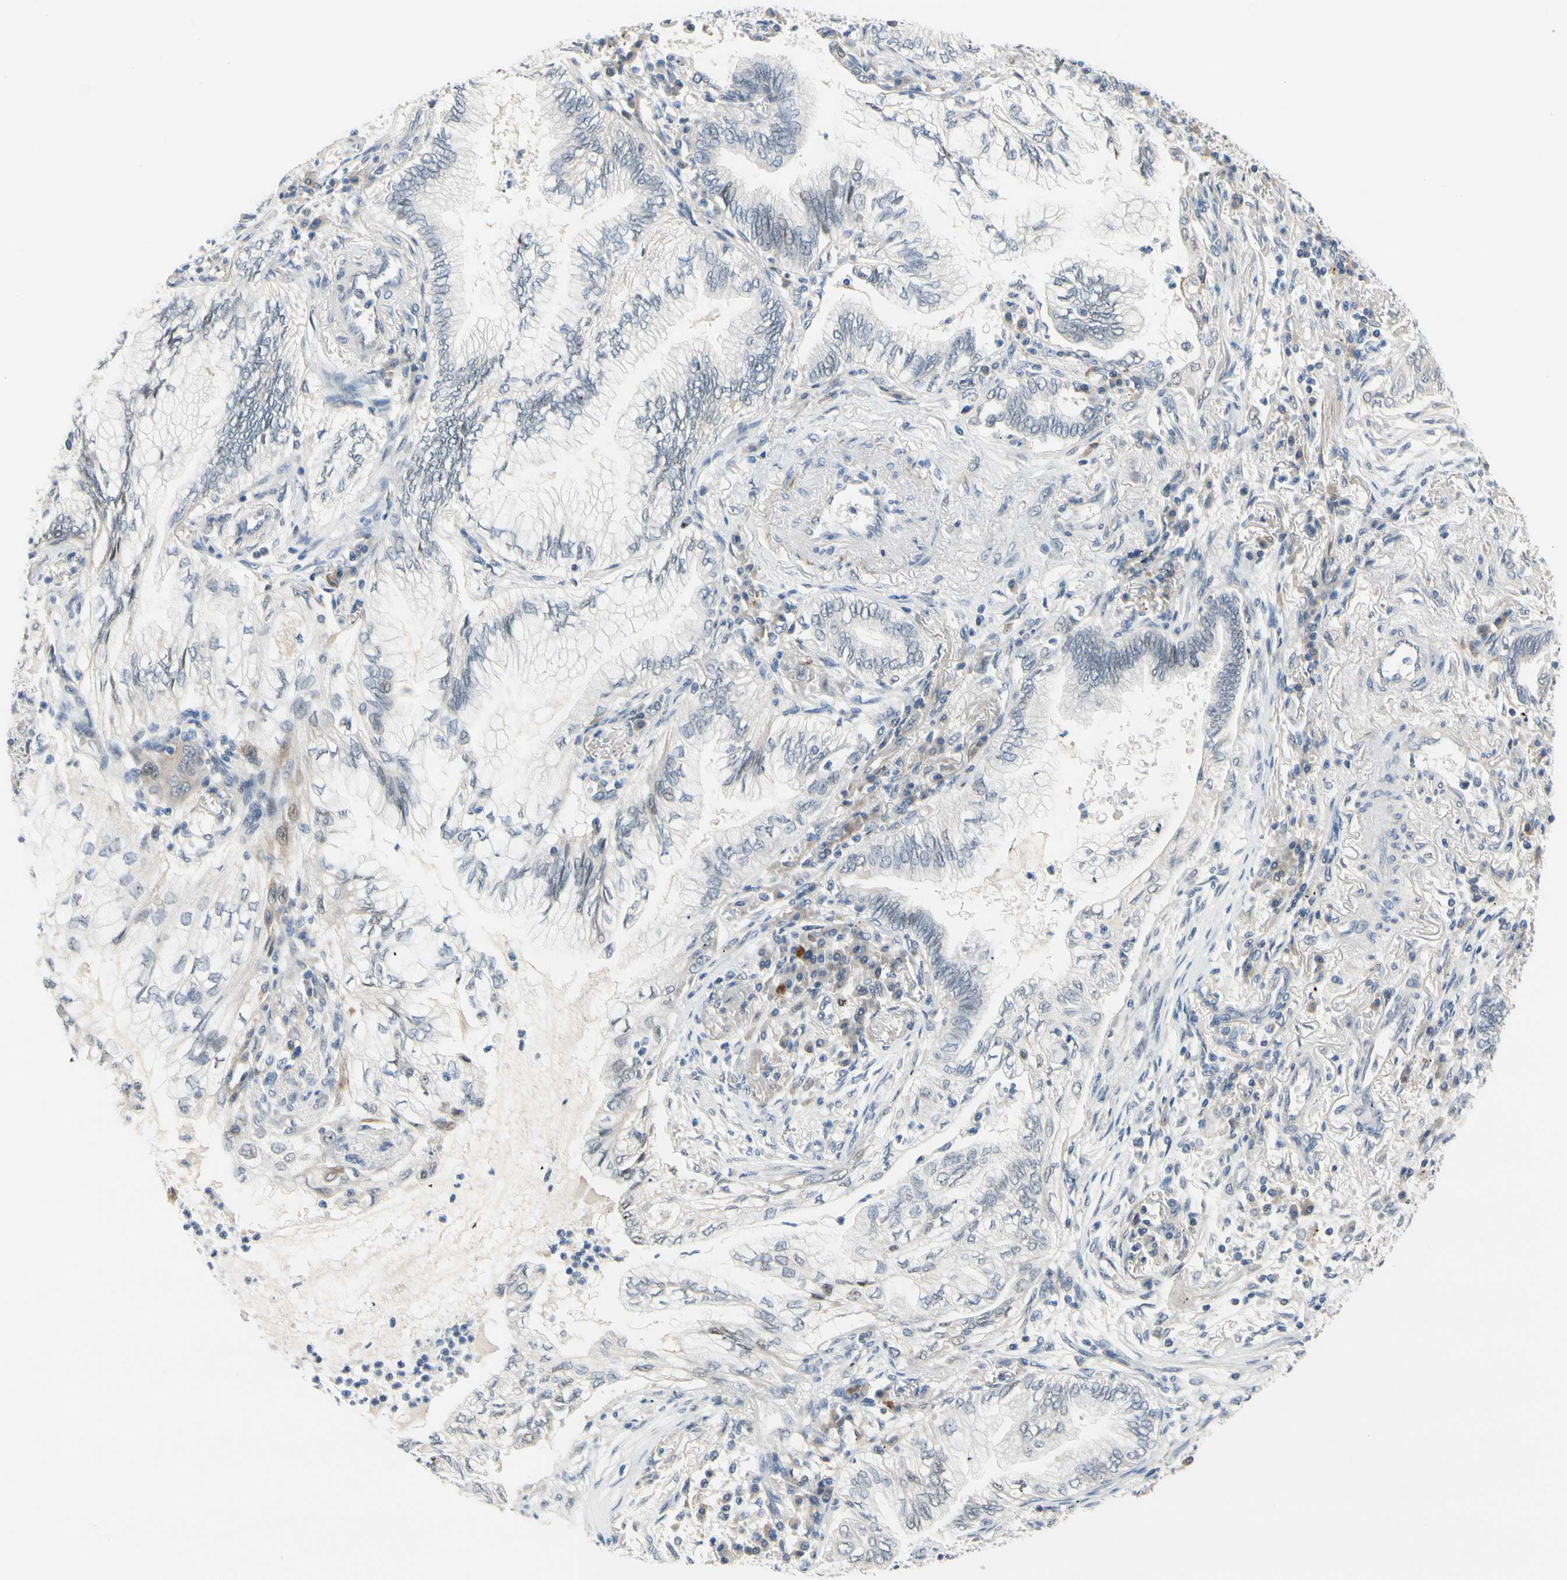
{"staining": {"intensity": "negative", "quantity": "none", "location": "none"}, "tissue": "lung cancer", "cell_type": "Tumor cells", "image_type": "cancer", "snomed": [{"axis": "morphology", "description": "Normal tissue, NOS"}, {"axis": "morphology", "description": "Adenocarcinoma, NOS"}, {"axis": "topography", "description": "Bronchus"}, {"axis": "topography", "description": "Lung"}], "caption": "An immunohistochemistry micrograph of lung cancer is shown. There is no staining in tumor cells of lung cancer.", "gene": "SLC27A6", "patient": {"sex": "female", "age": 70}}